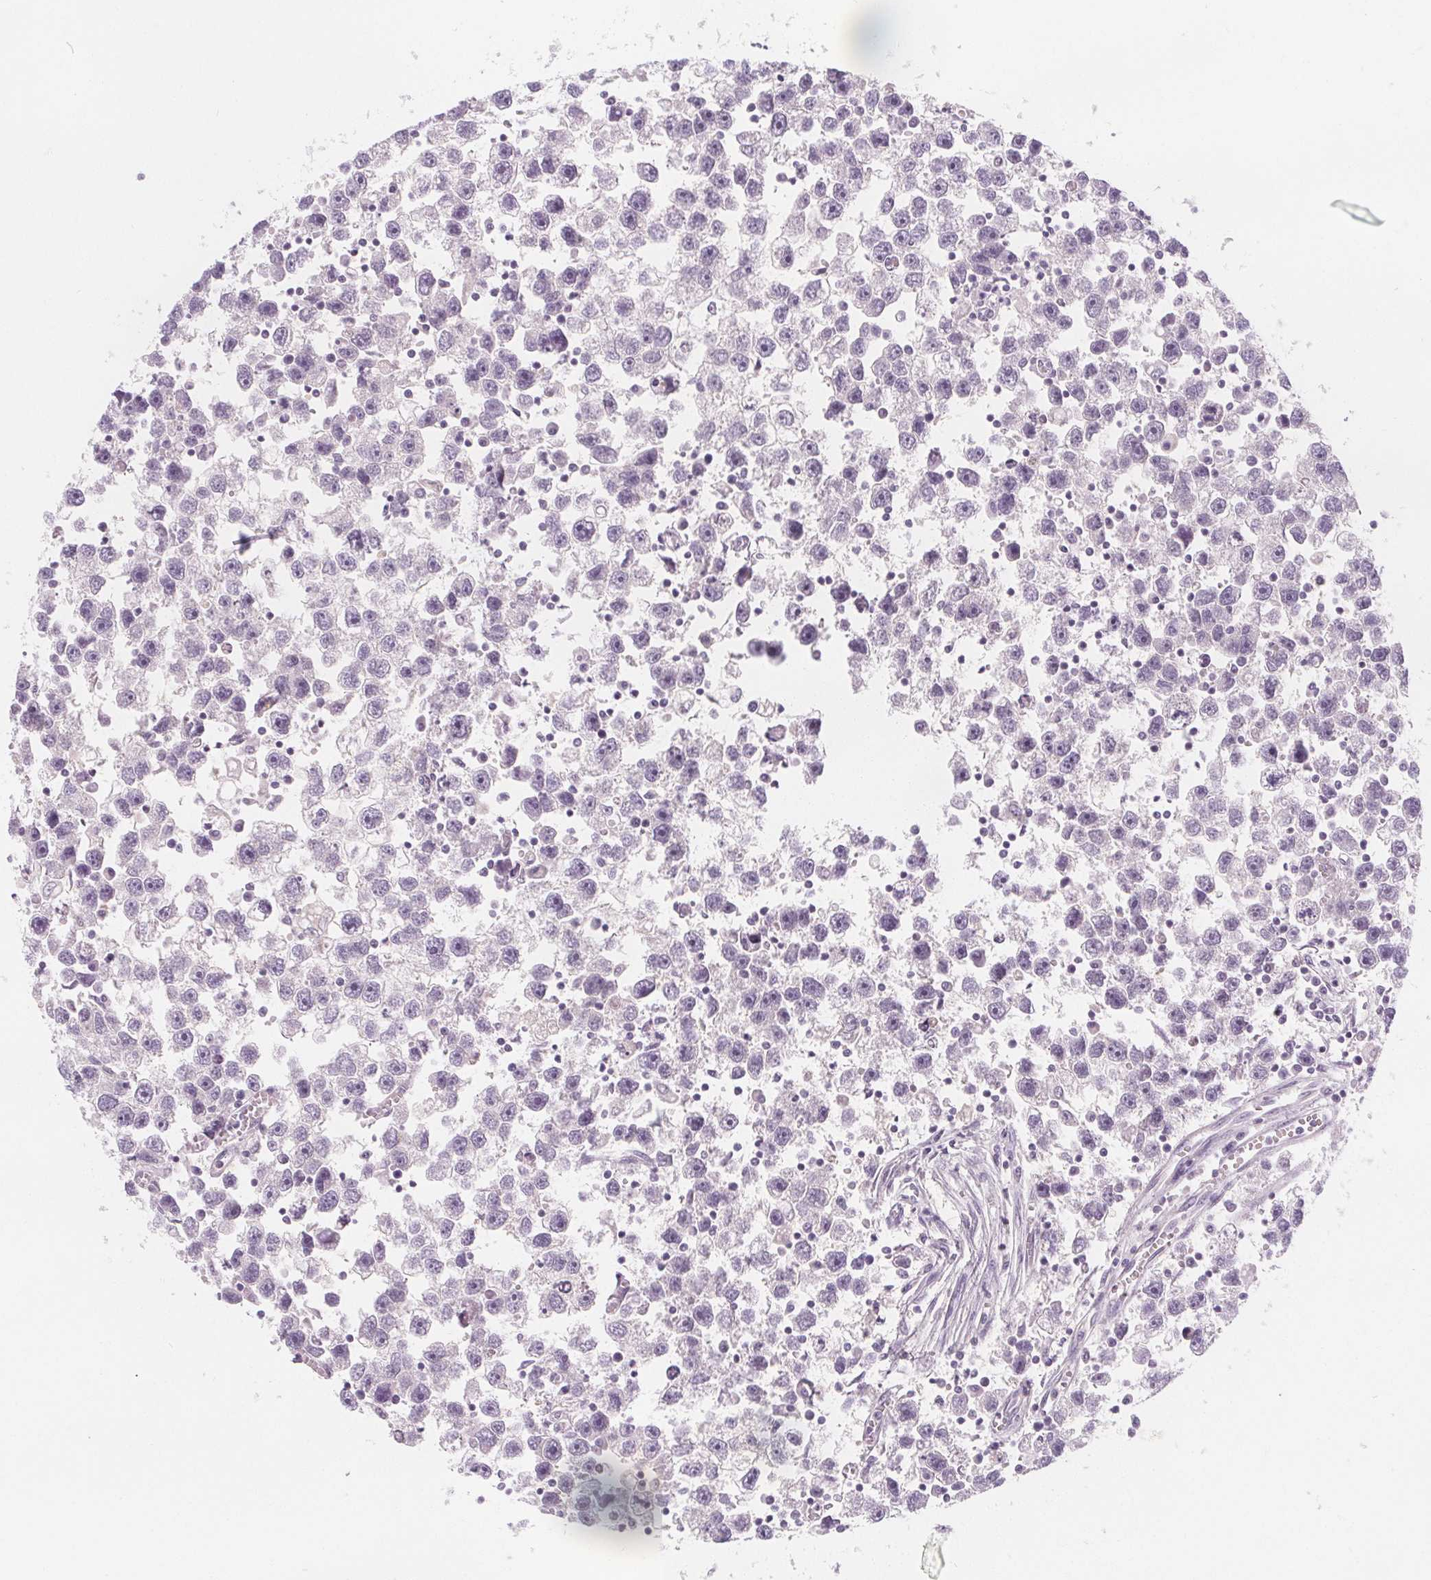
{"staining": {"intensity": "negative", "quantity": "none", "location": "none"}, "tissue": "testis cancer", "cell_type": "Tumor cells", "image_type": "cancer", "snomed": [{"axis": "morphology", "description": "Seminoma, NOS"}, {"axis": "topography", "description": "Testis"}], "caption": "Human seminoma (testis) stained for a protein using immunohistochemistry (IHC) reveals no expression in tumor cells.", "gene": "UGP2", "patient": {"sex": "male", "age": 30}}